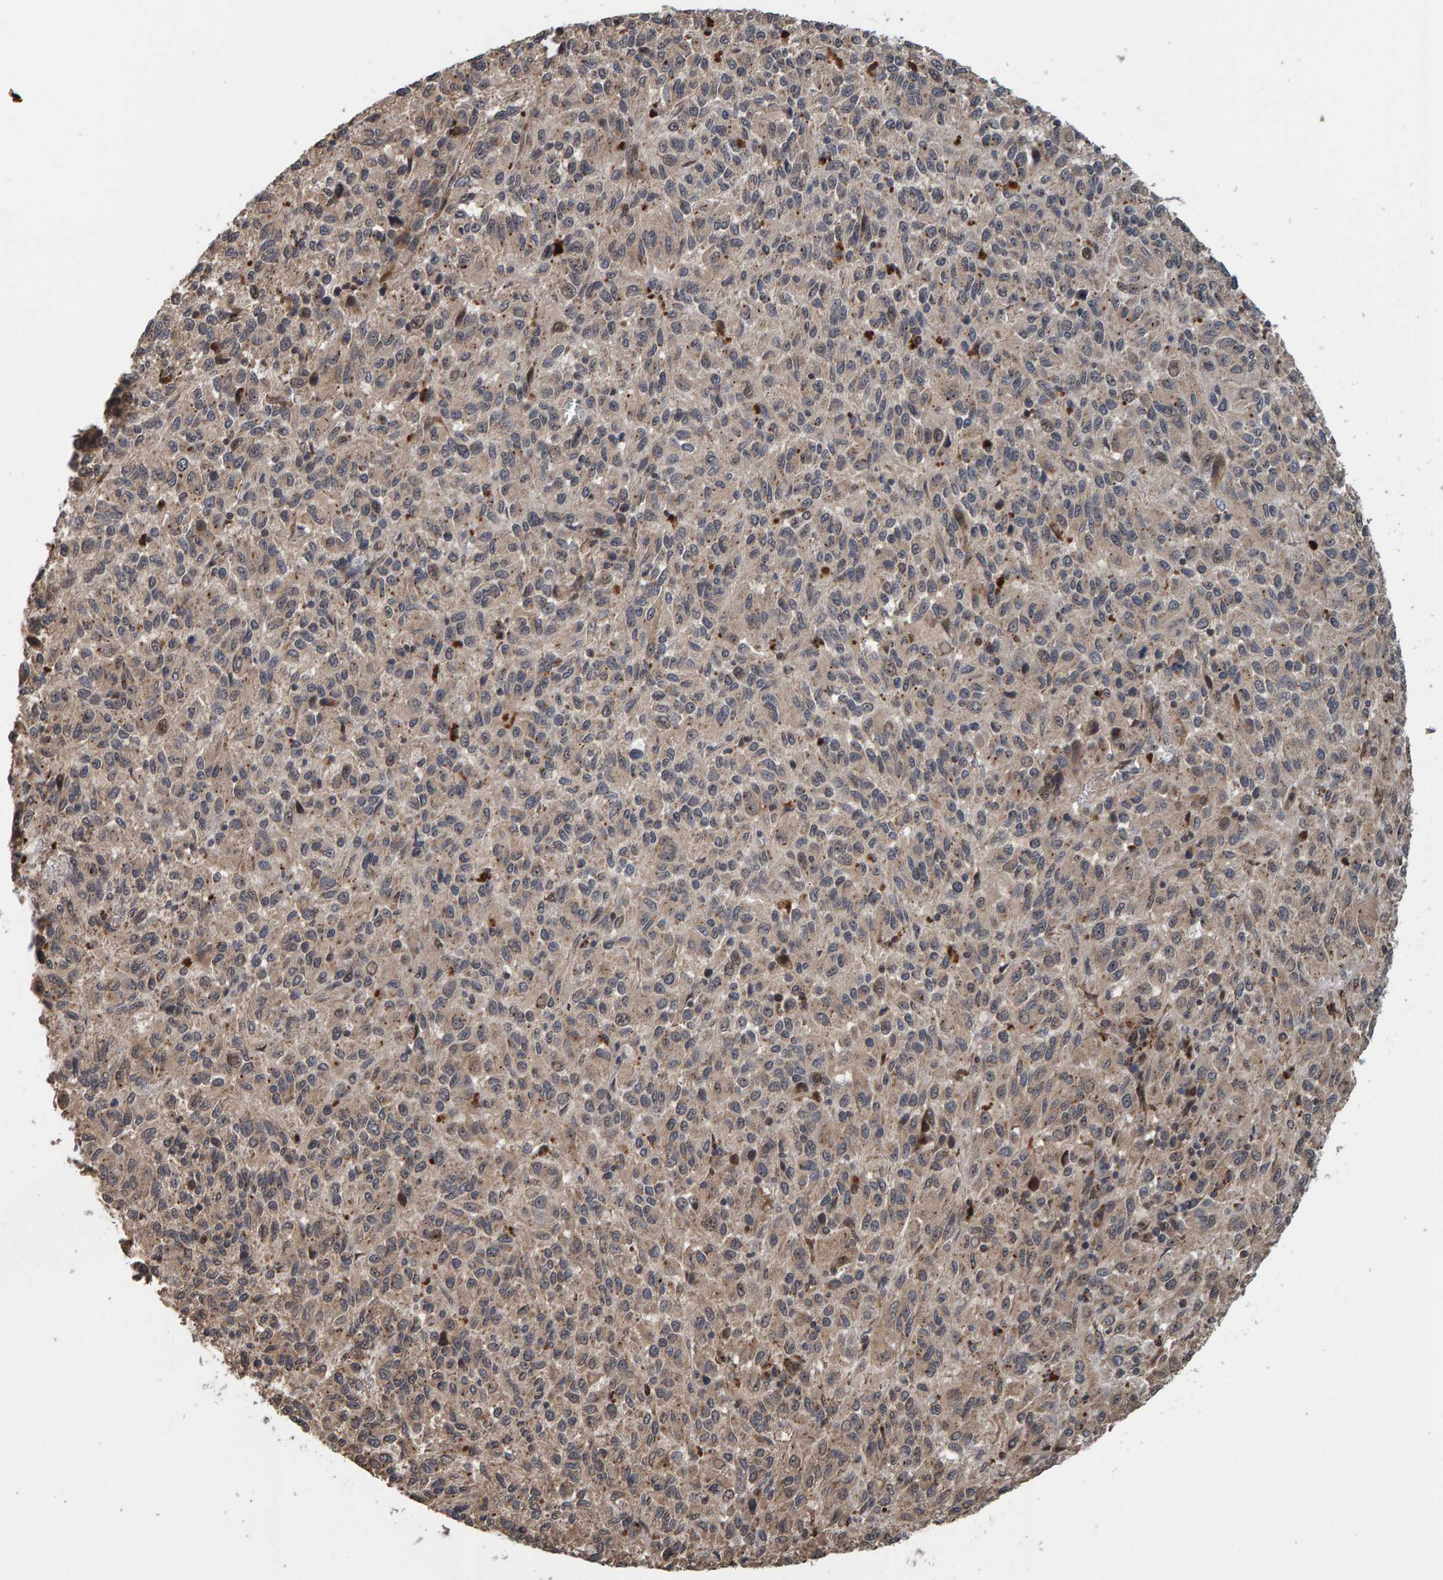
{"staining": {"intensity": "weak", "quantity": "25%-75%", "location": "cytoplasmic/membranous,nuclear"}, "tissue": "melanoma", "cell_type": "Tumor cells", "image_type": "cancer", "snomed": [{"axis": "morphology", "description": "Malignant melanoma, Metastatic site"}, {"axis": "topography", "description": "Lung"}], "caption": "Immunohistochemistry histopathology image of neoplastic tissue: human melanoma stained using IHC reveals low levels of weak protein expression localized specifically in the cytoplasmic/membranous and nuclear of tumor cells, appearing as a cytoplasmic/membranous and nuclear brown color.", "gene": "CCDC25", "patient": {"sex": "male", "age": 64}}